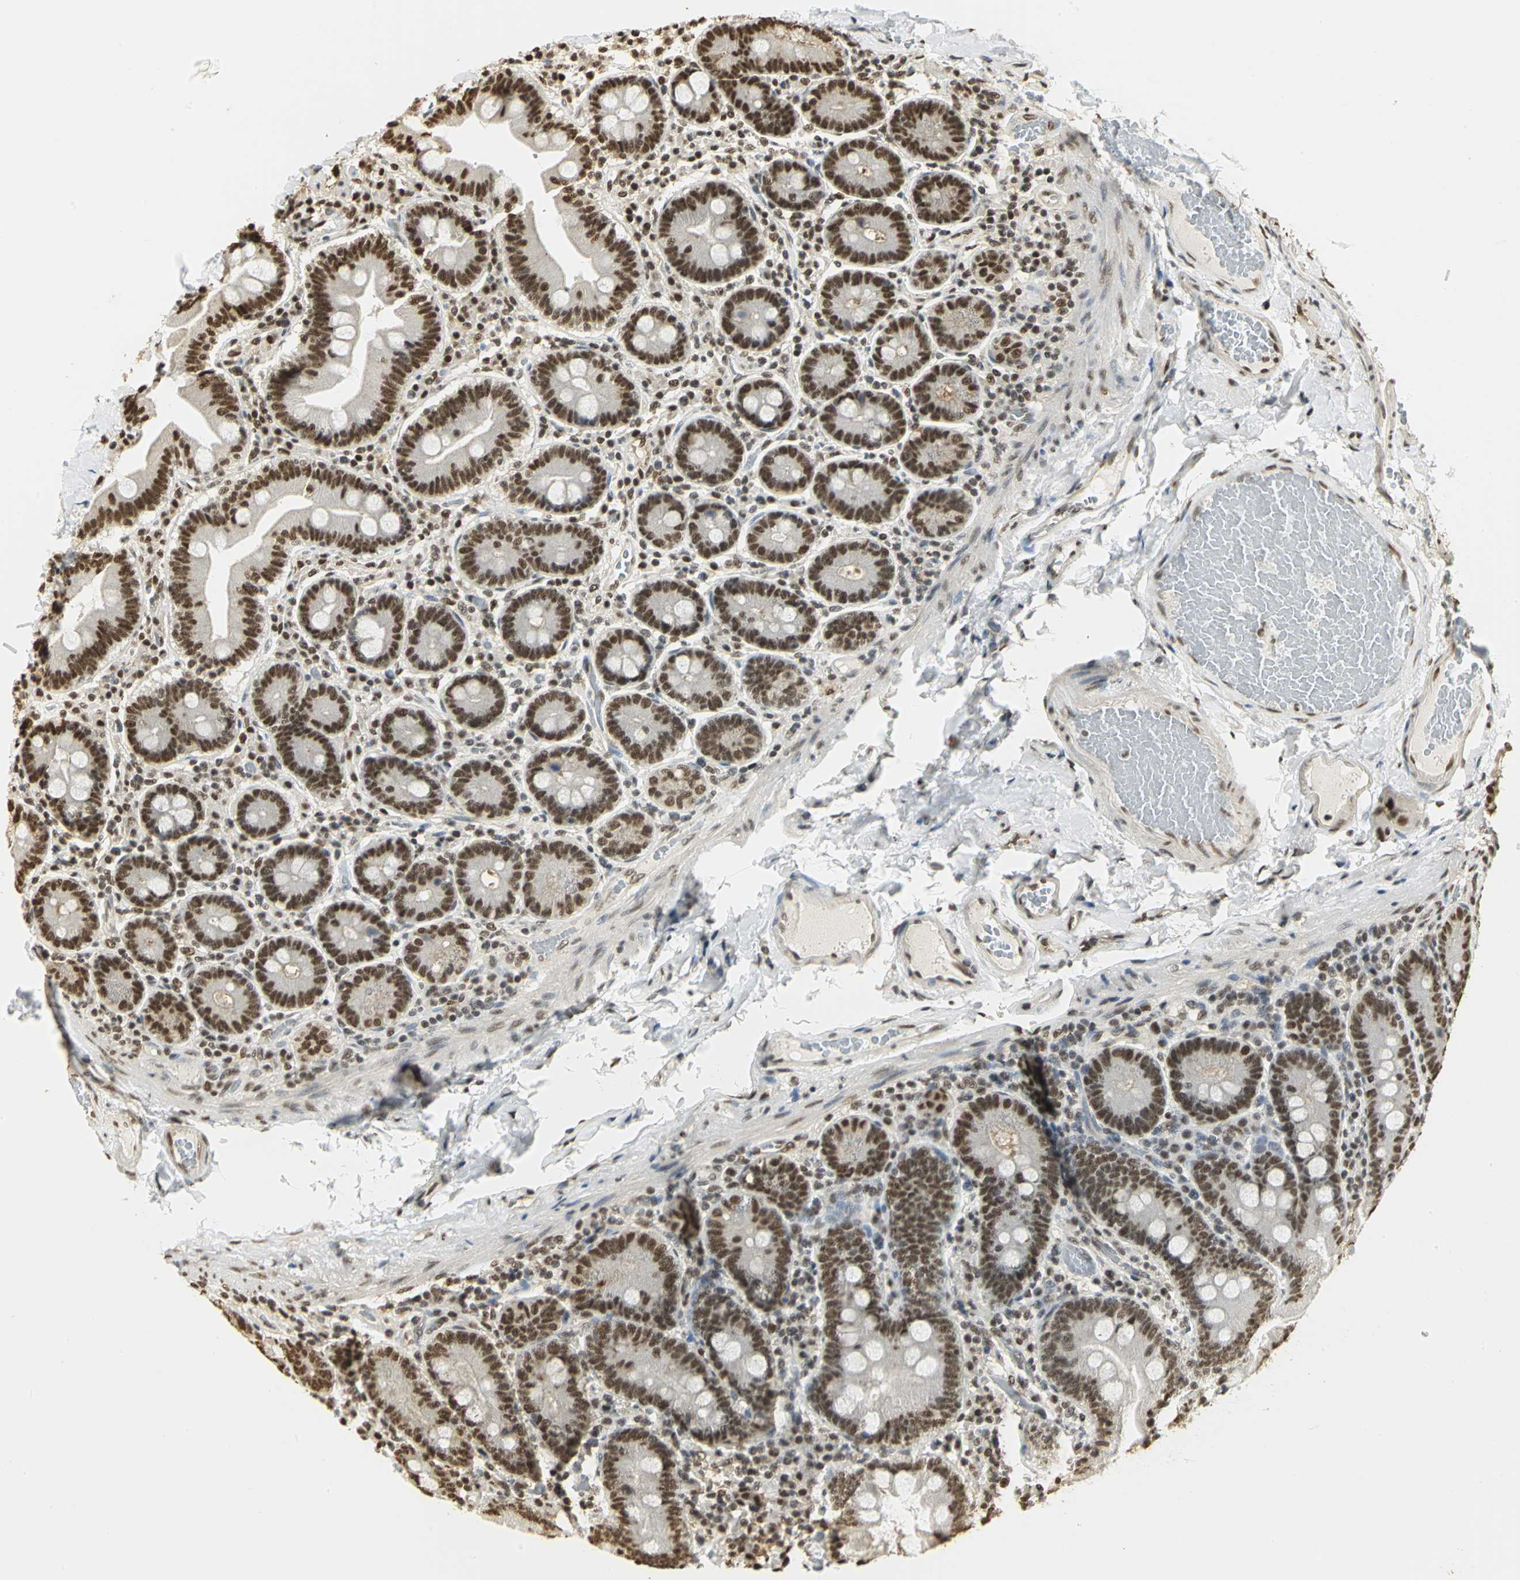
{"staining": {"intensity": "strong", "quantity": ">75%", "location": "nuclear"}, "tissue": "duodenum", "cell_type": "Glandular cells", "image_type": "normal", "snomed": [{"axis": "morphology", "description": "Normal tissue, NOS"}, {"axis": "topography", "description": "Duodenum"}], "caption": "High-power microscopy captured an immunohistochemistry (IHC) photomicrograph of unremarkable duodenum, revealing strong nuclear expression in approximately >75% of glandular cells. (DAB (3,3'-diaminobenzidine) IHC, brown staining for protein, blue staining for nuclei).", "gene": "SET", "patient": {"sex": "male", "age": 66}}